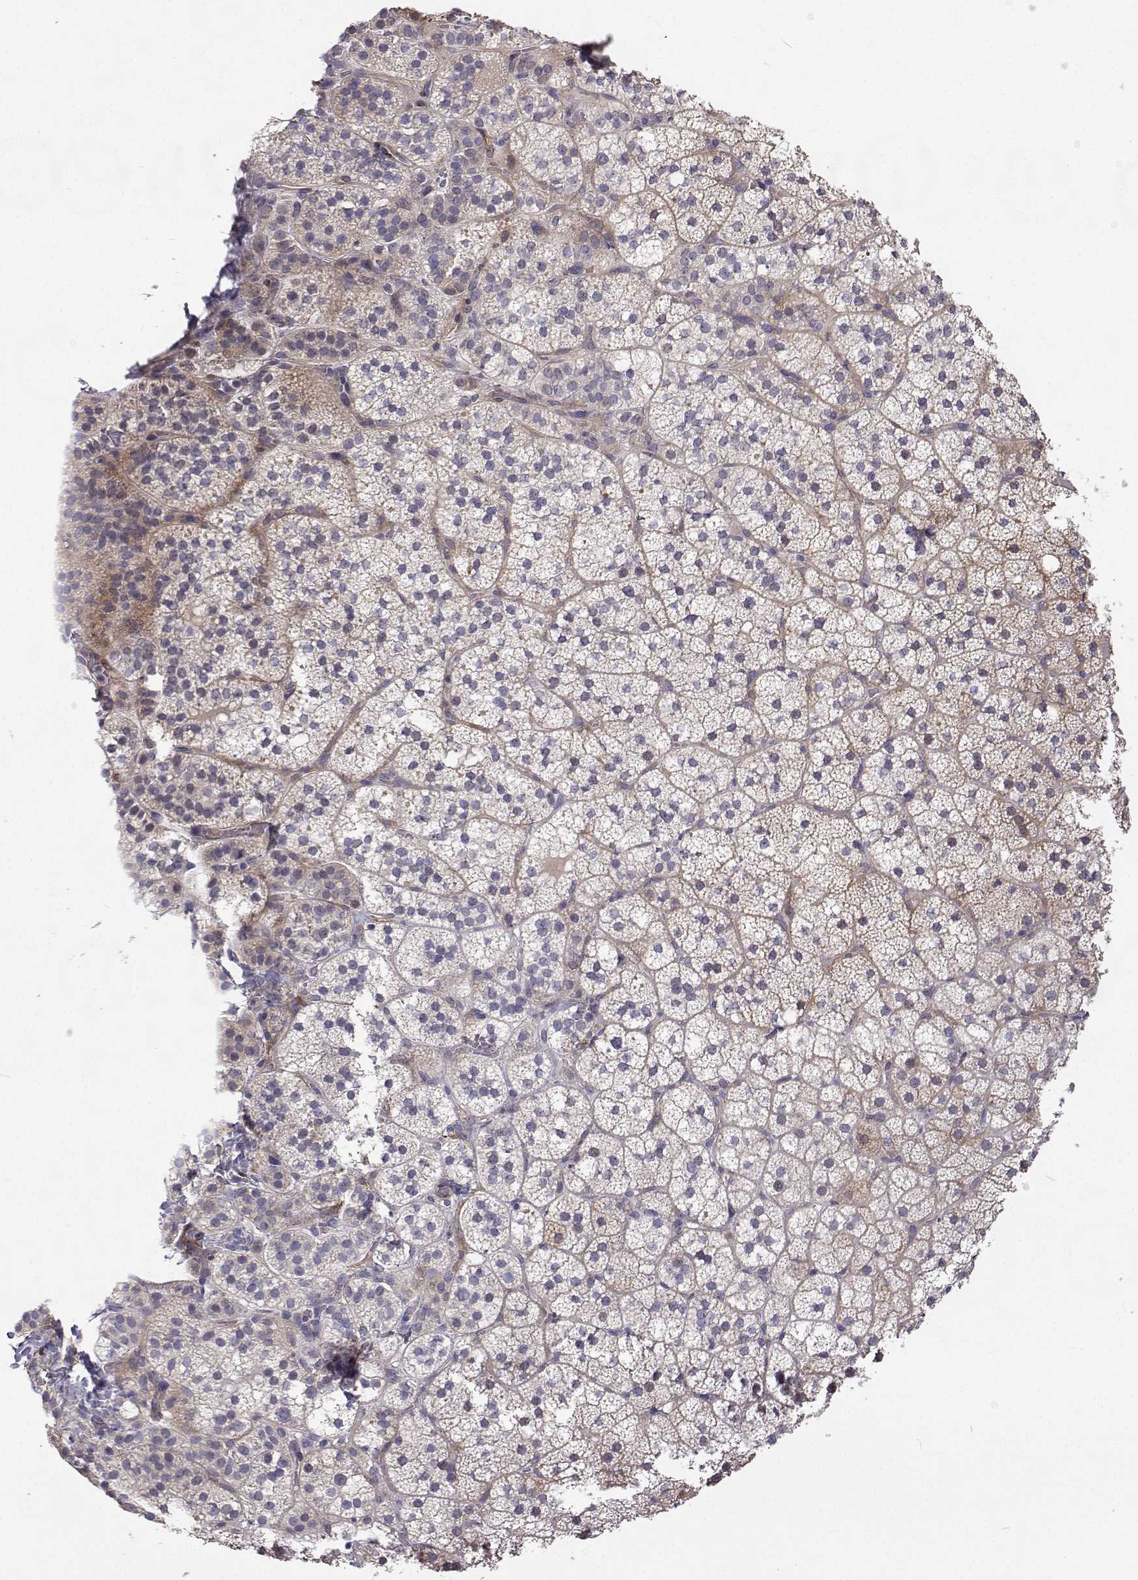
{"staining": {"intensity": "moderate", "quantity": "<25%", "location": "cytoplasmic/membranous"}, "tissue": "adrenal gland", "cell_type": "Glandular cells", "image_type": "normal", "snomed": [{"axis": "morphology", "description": "Normal tissue, NOS"}, {"axis": "topography", "description": "Adrenal gland"}], "caption": "The image reveals immunohistochemical staining of benign adrenal gland. There is moderate cytoplasmic/membranous expression is appreciated in about <25% of glandular cells.", "gene": "NPR3", "patient": {"sex": "male", "age": 53}}